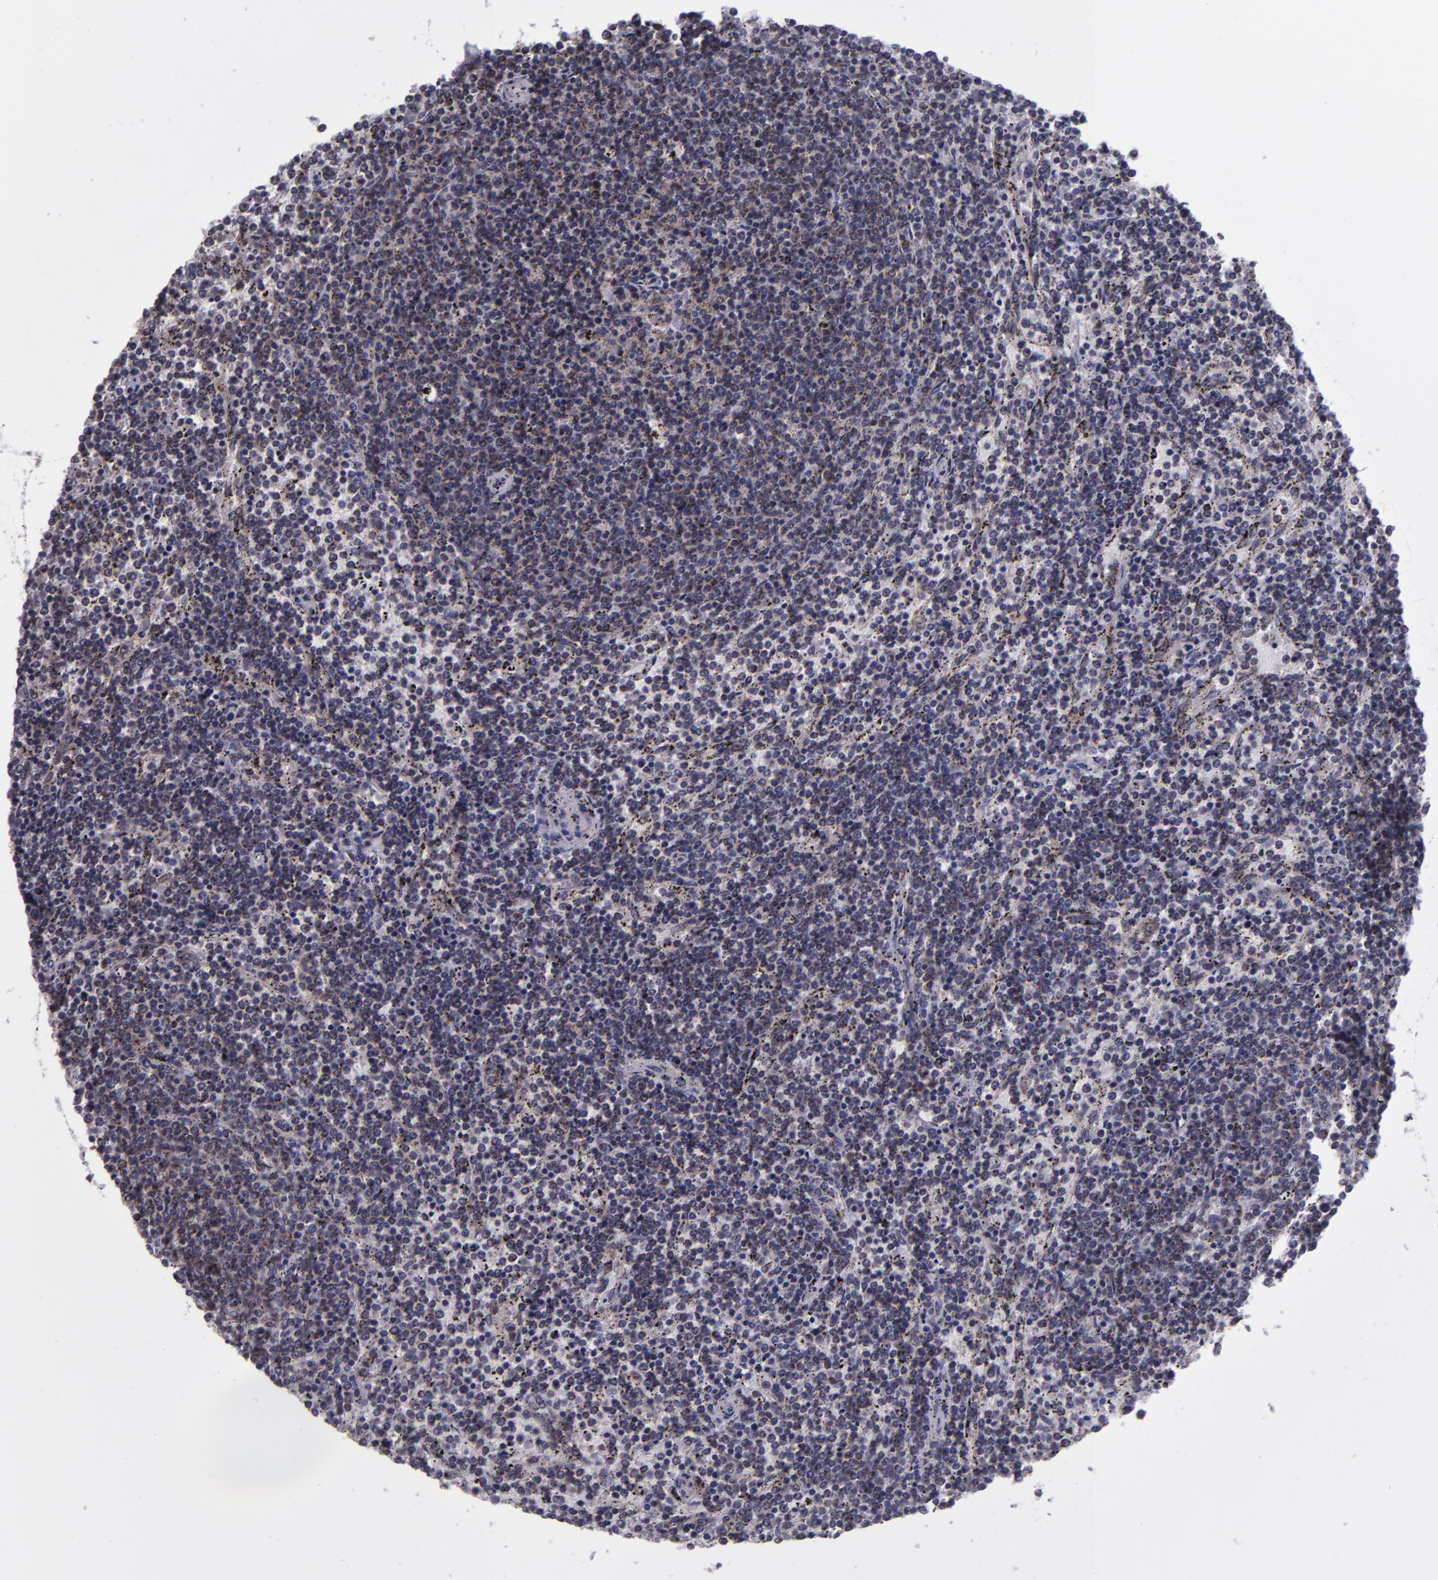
{"staining": {"intensity": "moderate", "quantity": "<25%", "location": "cytoplasmic/membranous"}, "tissue": "lymphoma", "cell_type": "Tumor cells", "image_type": "cancer", "snomed": [{"axis": "morphology", "description": "Malignant lymphoma, non-Hodgkin's type, Low grade"}, {"axis": "topography", "description": "Spleen"}], "caption": "High-power microscopy captured an immunohistochemistry (IHC) photomicrograph of malignant lymphoma, non-Hodgkin's type (low-grade), revealing moderate cytoplasmic/membranous positivity in about <25% of tumor cells.", "gene": "LONP1", "patient": {"sex": "female", "age": 50}}